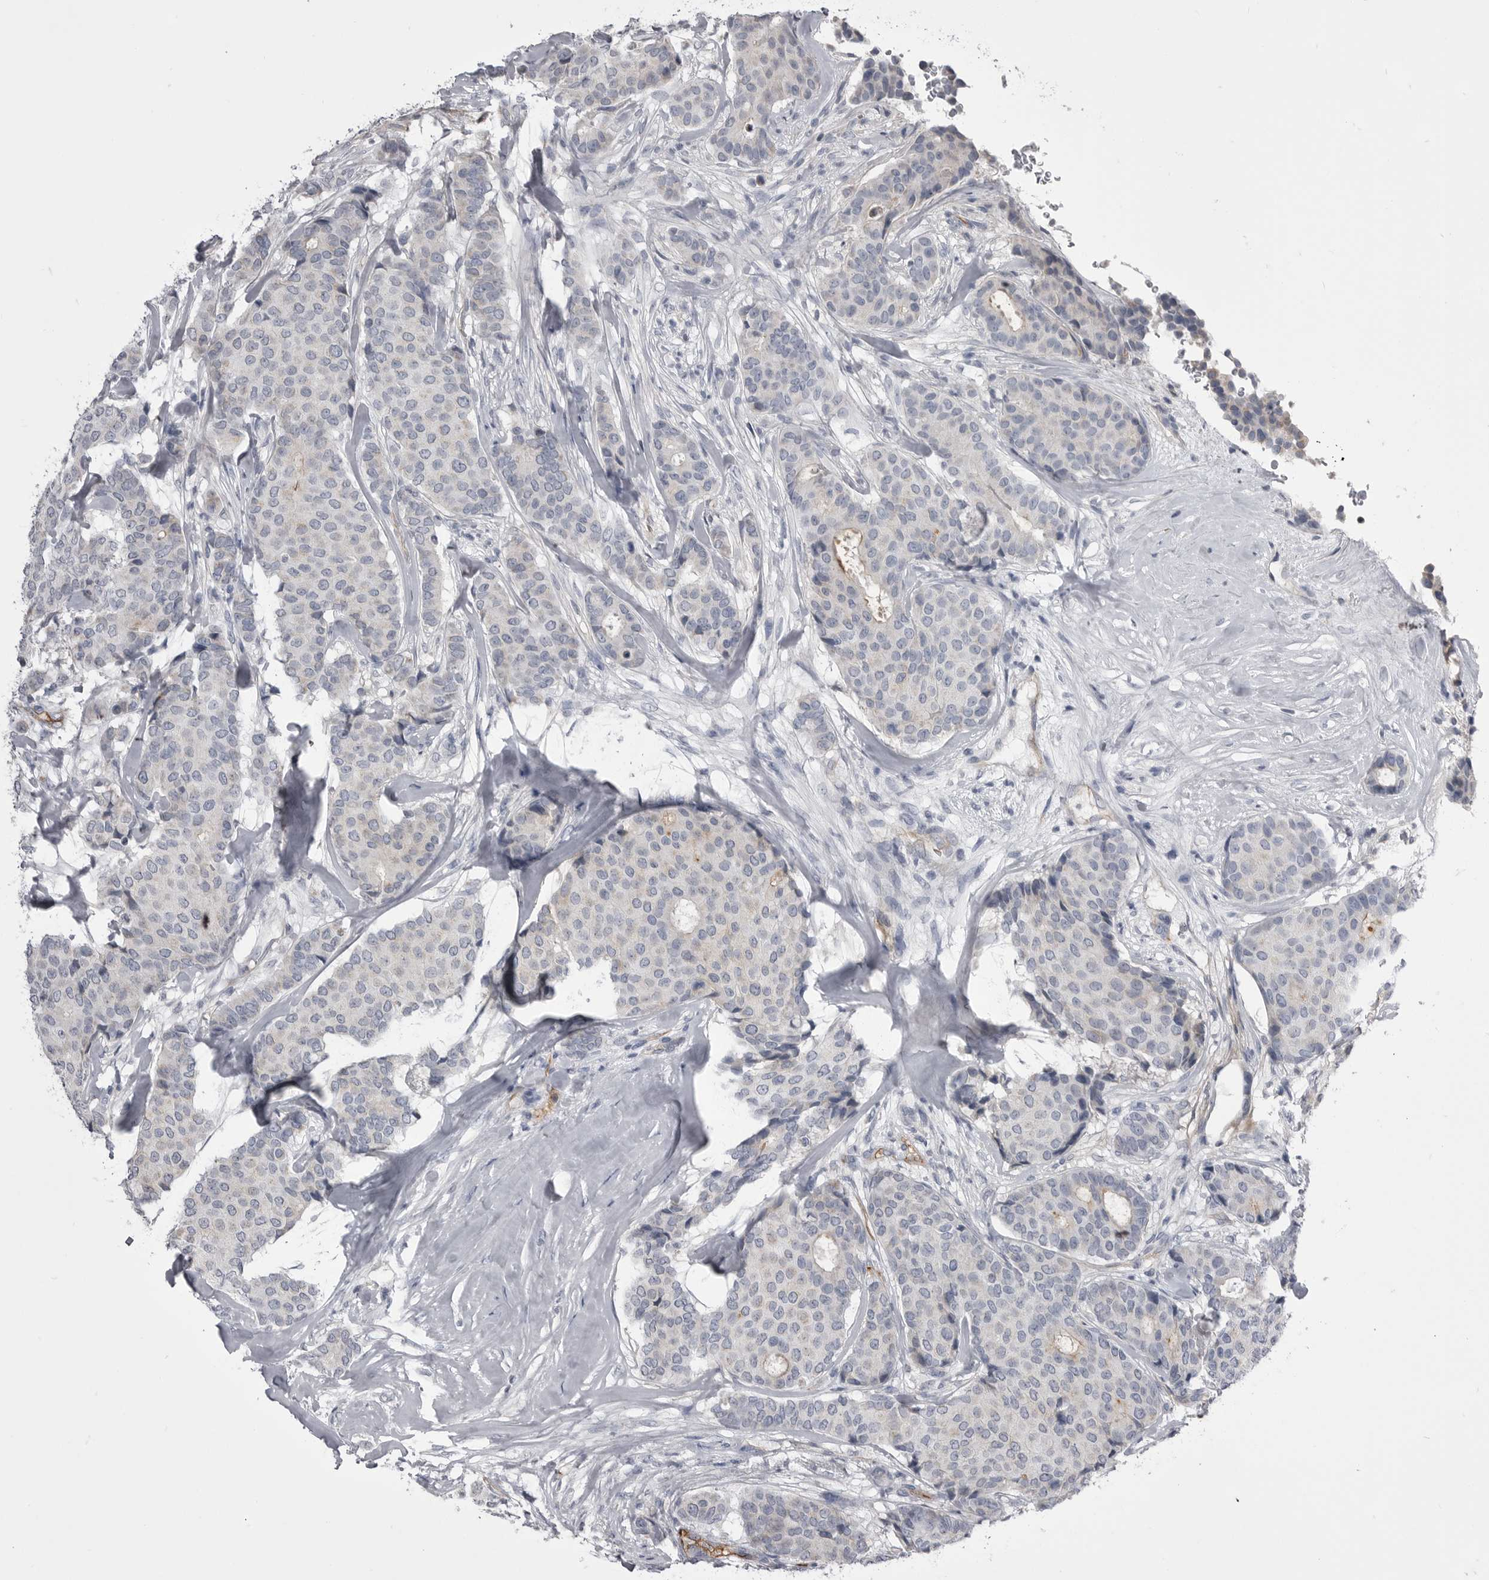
{"staining": {"intensity": "negative", "quantity": "none", "location": "none"}, "tissue": "breast cancer", "cell_type": "Tumor cells", "image_type": "cancer", "snomed": [{"axis": "morphology", "description": "Duct carcinoma"}, {"axis": "topography", "description": "Breast"}], "caption": "This is an immunohistochemistry (IHC) histopathology image of breast cancer. There is no expression in tumor cells.", "gene": "OPLAH", "patient": {"sex": "female", "age": 75}}